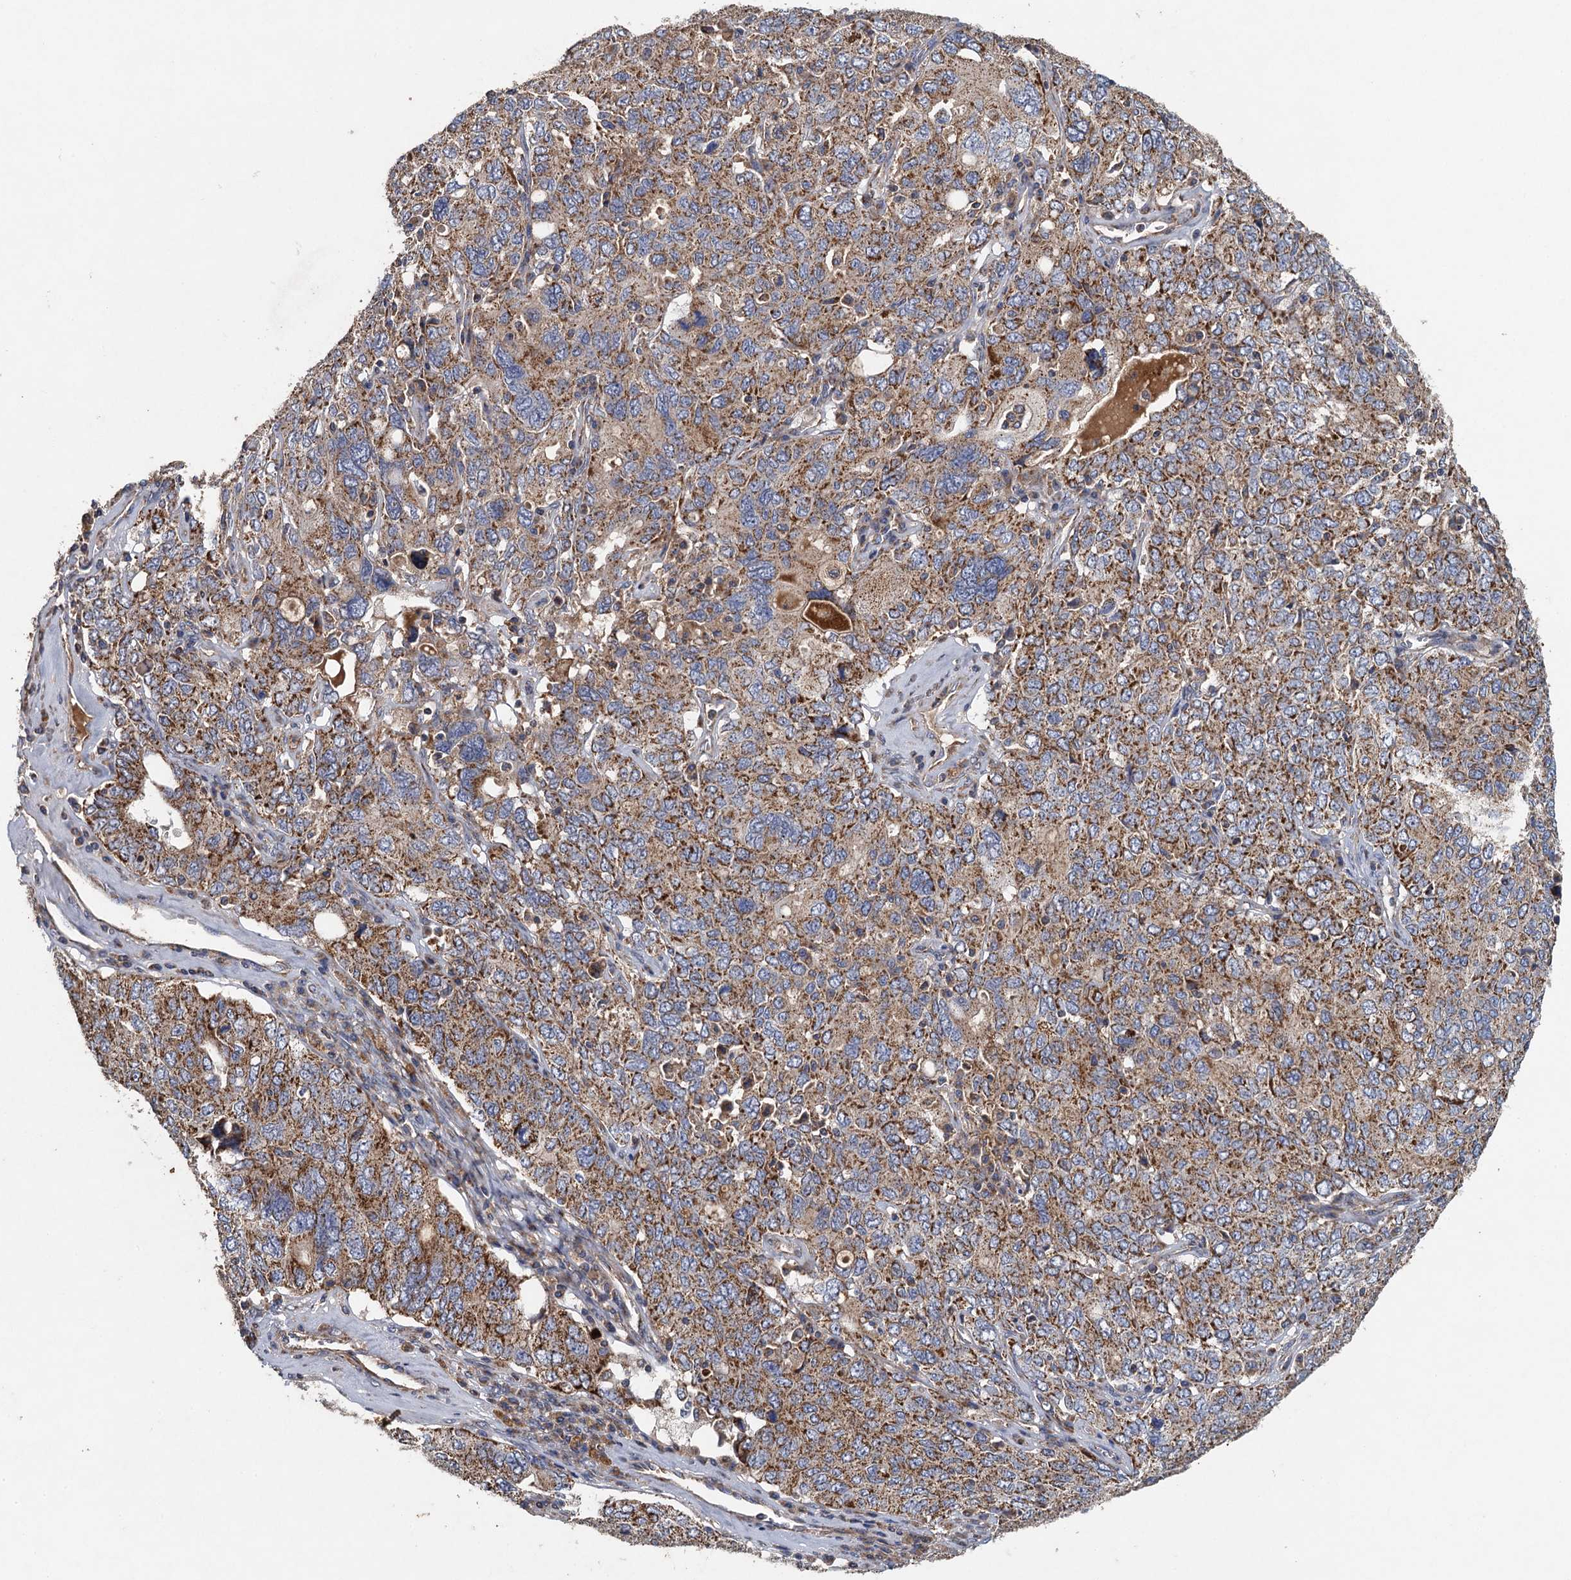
{"staining": {"intensity": "strong", "quantity": ">75%", "location": "cytoplasmic/membranous"}, "tissue": "ovarian cancer", "cell_type": "Tumor cells", "image_type": "cancer", "snomed": [{"axis": "morphology", "description": "Carcinoma, endometroid"}, {"axis": "topography", "description": "Ovary"}], "caption": "Immunohistochemistry of endometroid carcinoma (ovarian) displays high levels of strong cytoplasmic/membranous expression in approximately >75% of tumor cells.", "gene": "BCS1L", "patient": {"sex": "female", "age": 62}}